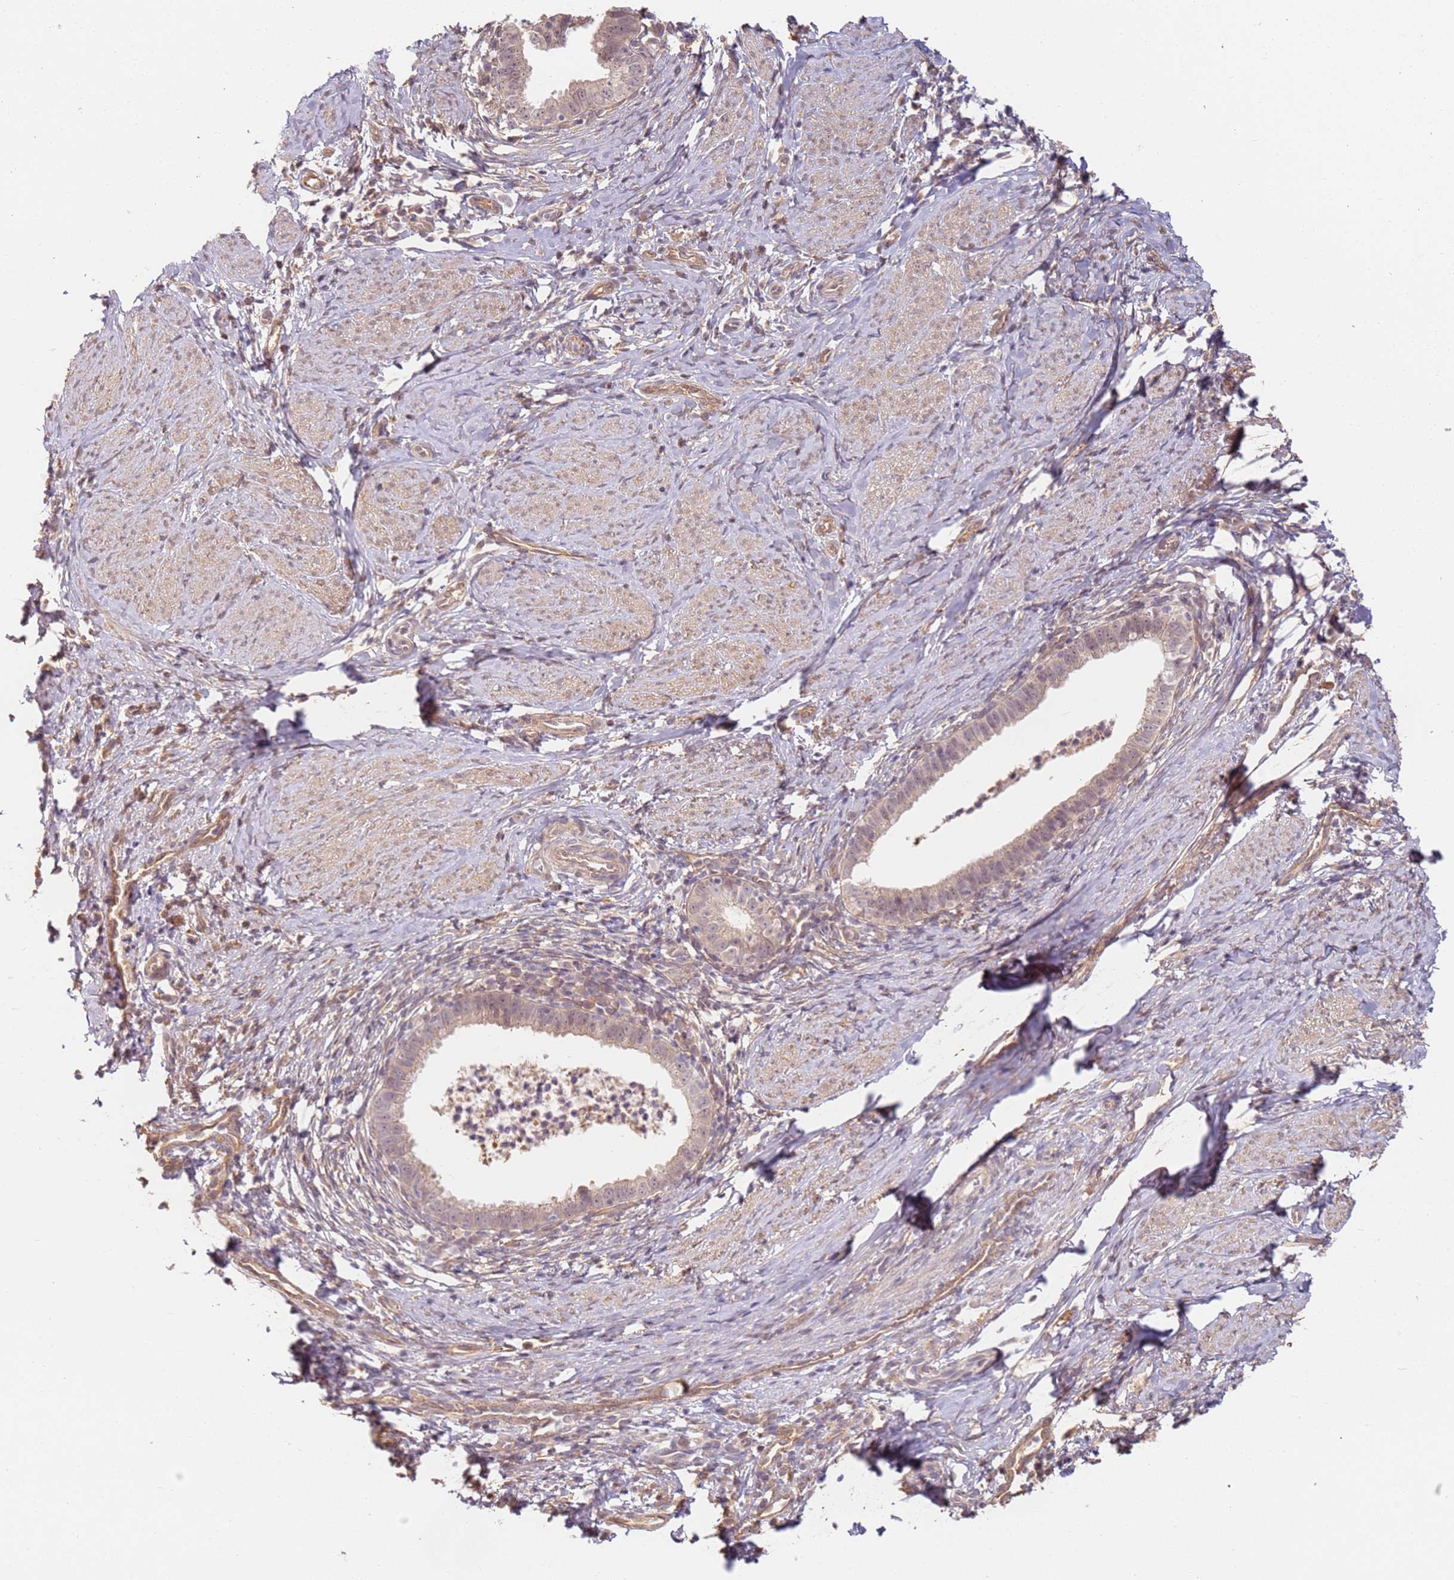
{"staining": {"intensity": "weak", "quantity": ">75%", "location": "cytoplasmic/membranous"}, "tissue": "cervical cancer", "cell_type": "Tumor cells", "image_type": "cancer", "snomed": [{"axis": "morphology", "description": "Adenocarcinoma, NOS"}, {"axis": "topography", "description": "Cervix"}], "caption": "Cervical cancer stained with DAB immunohistochemistry exhibits low levels of weak cytoplasmic/membranous positivity in about >75% of tumor cells. Ihc stains the protein of interest in brown and the nuclei are stained blue.", "gene": "WDR93", "patient": {"sex": "female", "age": 36}}